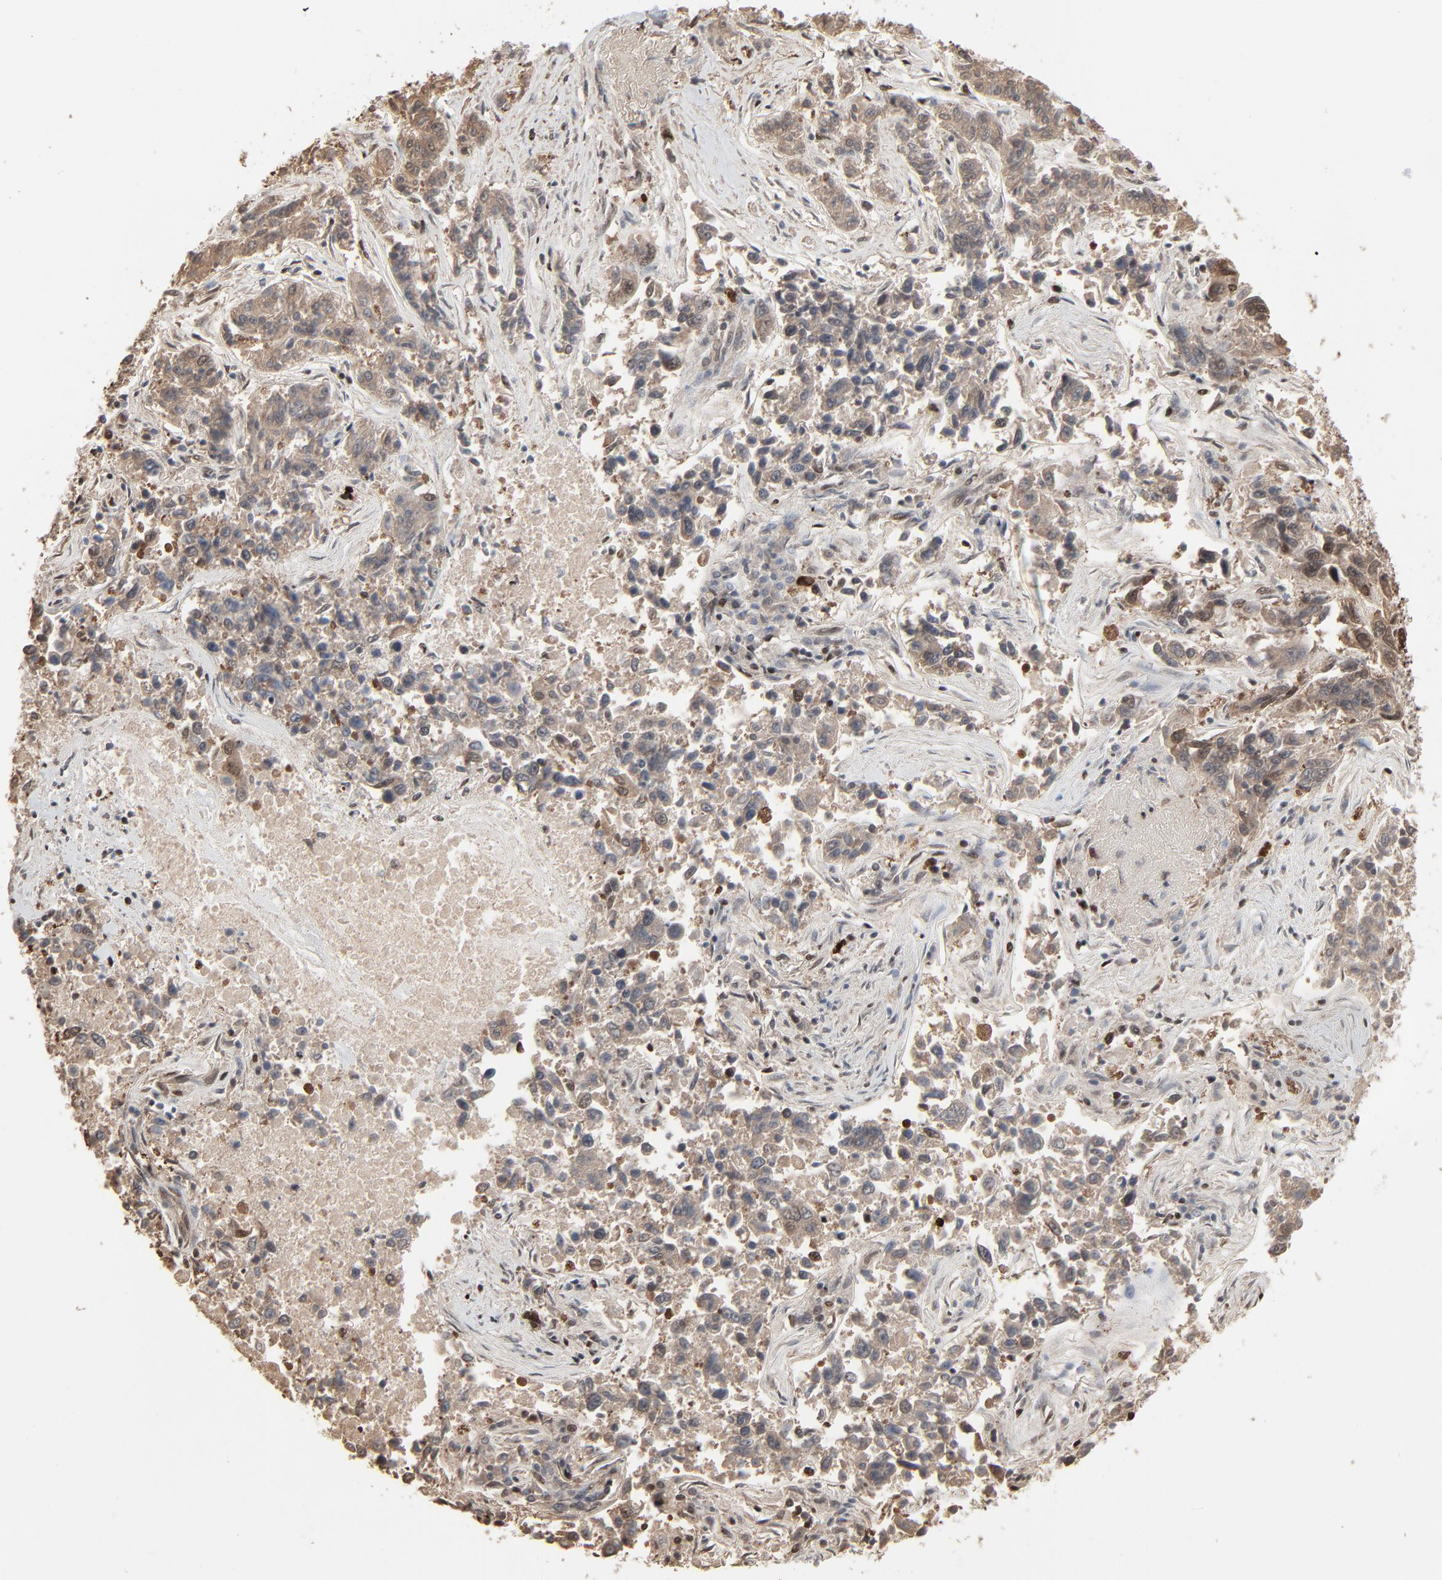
{"staining": {"intensity": "moderate", "quantity": ">75%", "location": "cytoplasmic/membranous,nuclear"}, "tissue": "lung cancer", "cell_type": "Tumor cells", "image_type": "cancer", "snomed": [{"axis": "morphology", "description": "Adenocarcinoma, NOS"}, {"axis": "topography", "description": "Lung"}], "caption": "Immunohistochemical staining of lung cancer (adenocarcinoma) demonstrates medium levels of moderate cytoplasmic/membranous and nuclear protein positivity in about >75% of tumor cells.", "gene": "MEIS2", "patient": {"sex": "male", "age": 84}}